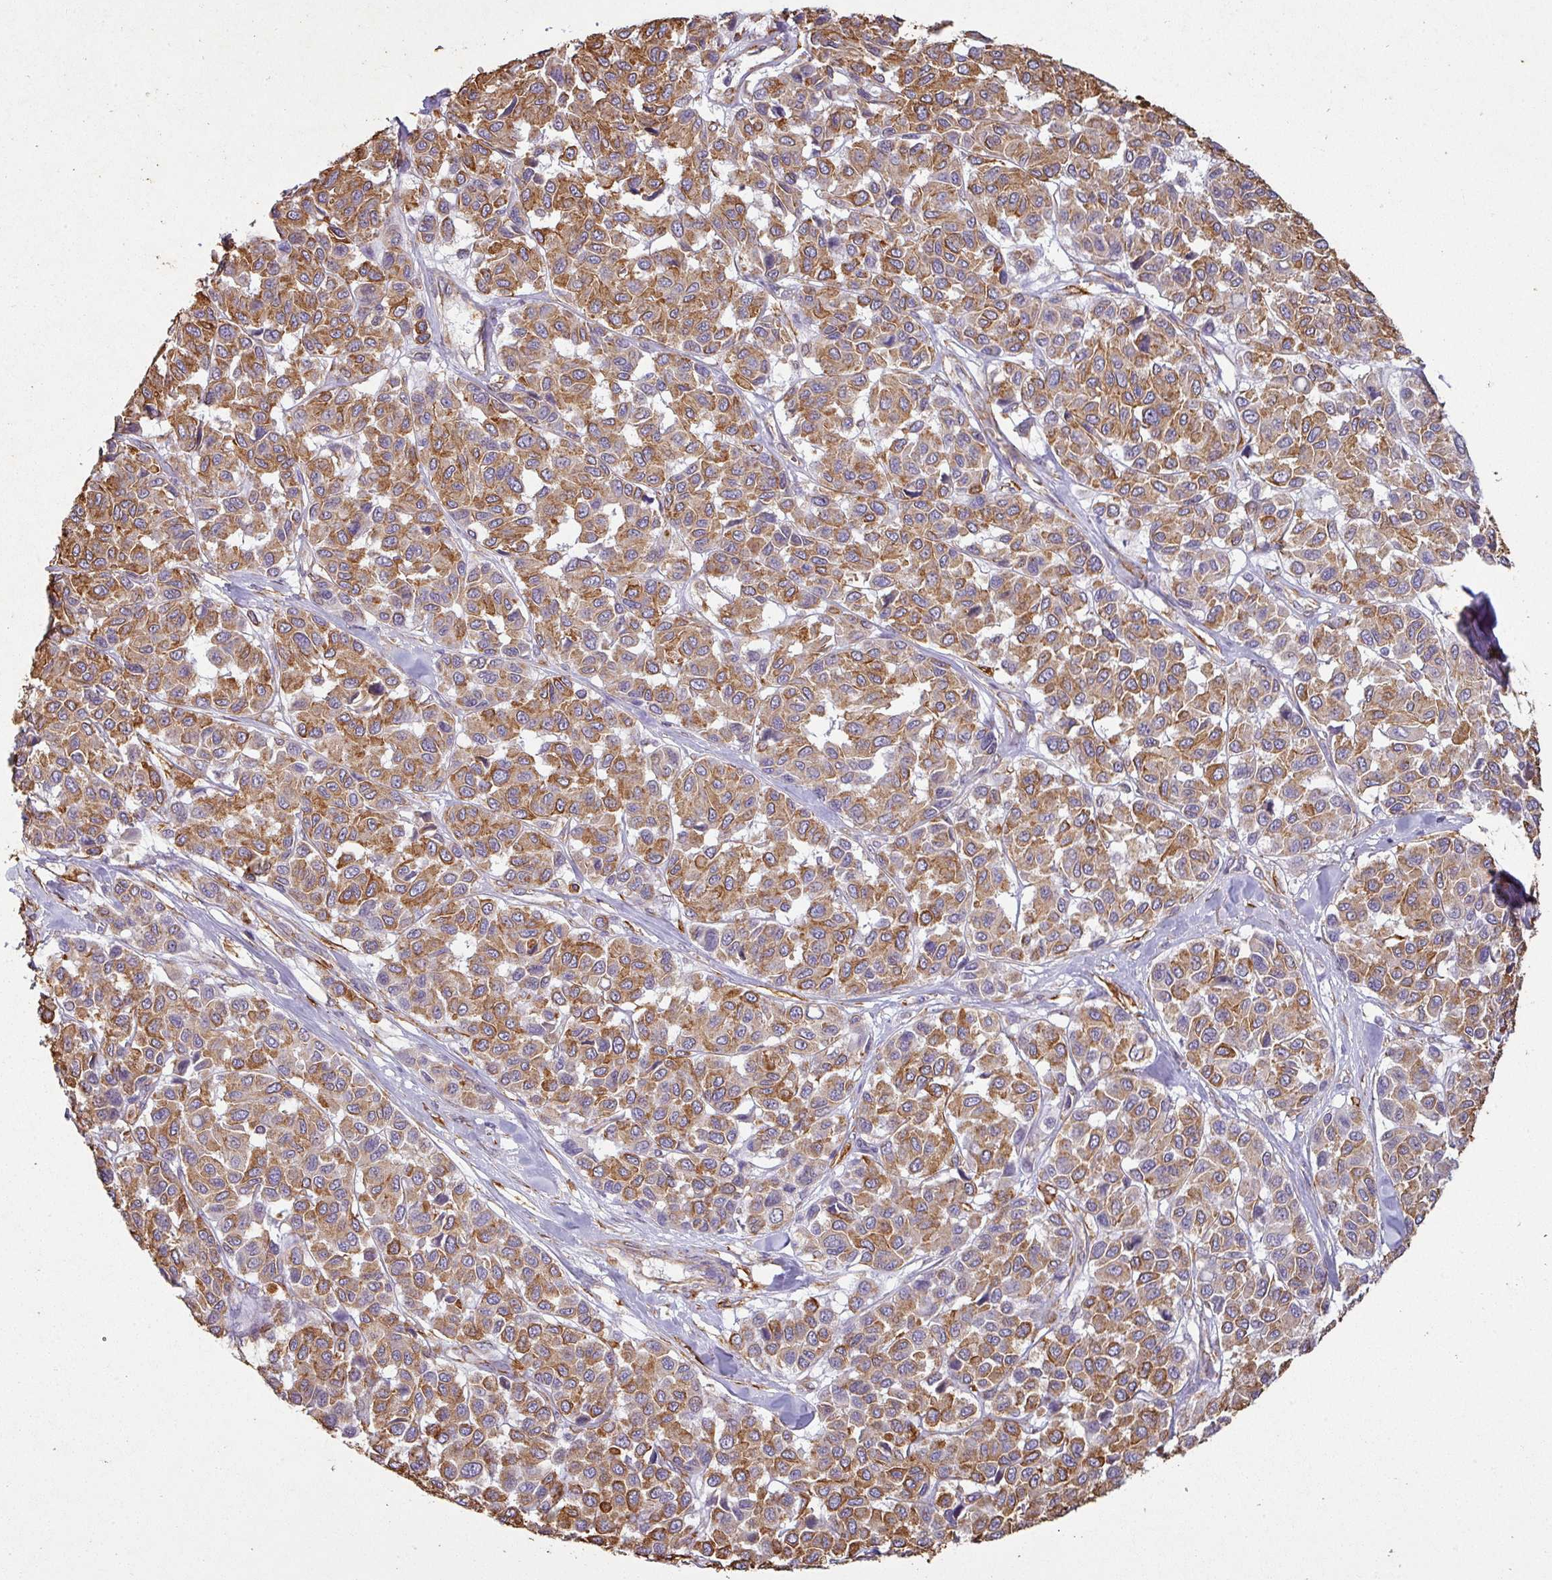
{"staining": {"intensity": "moderate", "quantity": ">75%", "location": "cytoplasmic/membranous"}, "tissue": "melanoma", "cell_type": "Tumor cells", "image_type": "cancer", "snomed": [{"axis": "morphology", "description": "Malignant melanoma, NOS"}, {"axis": "topography", "description": "Skin"}], "caption": "Tumor cells reveal medium levels of moderate cytoplasmic/membranous positivity in about >75% of cells in human malignant melanoma.", "gene": "ZNF280C", "patient": {"sex": "female", "age": 66}}